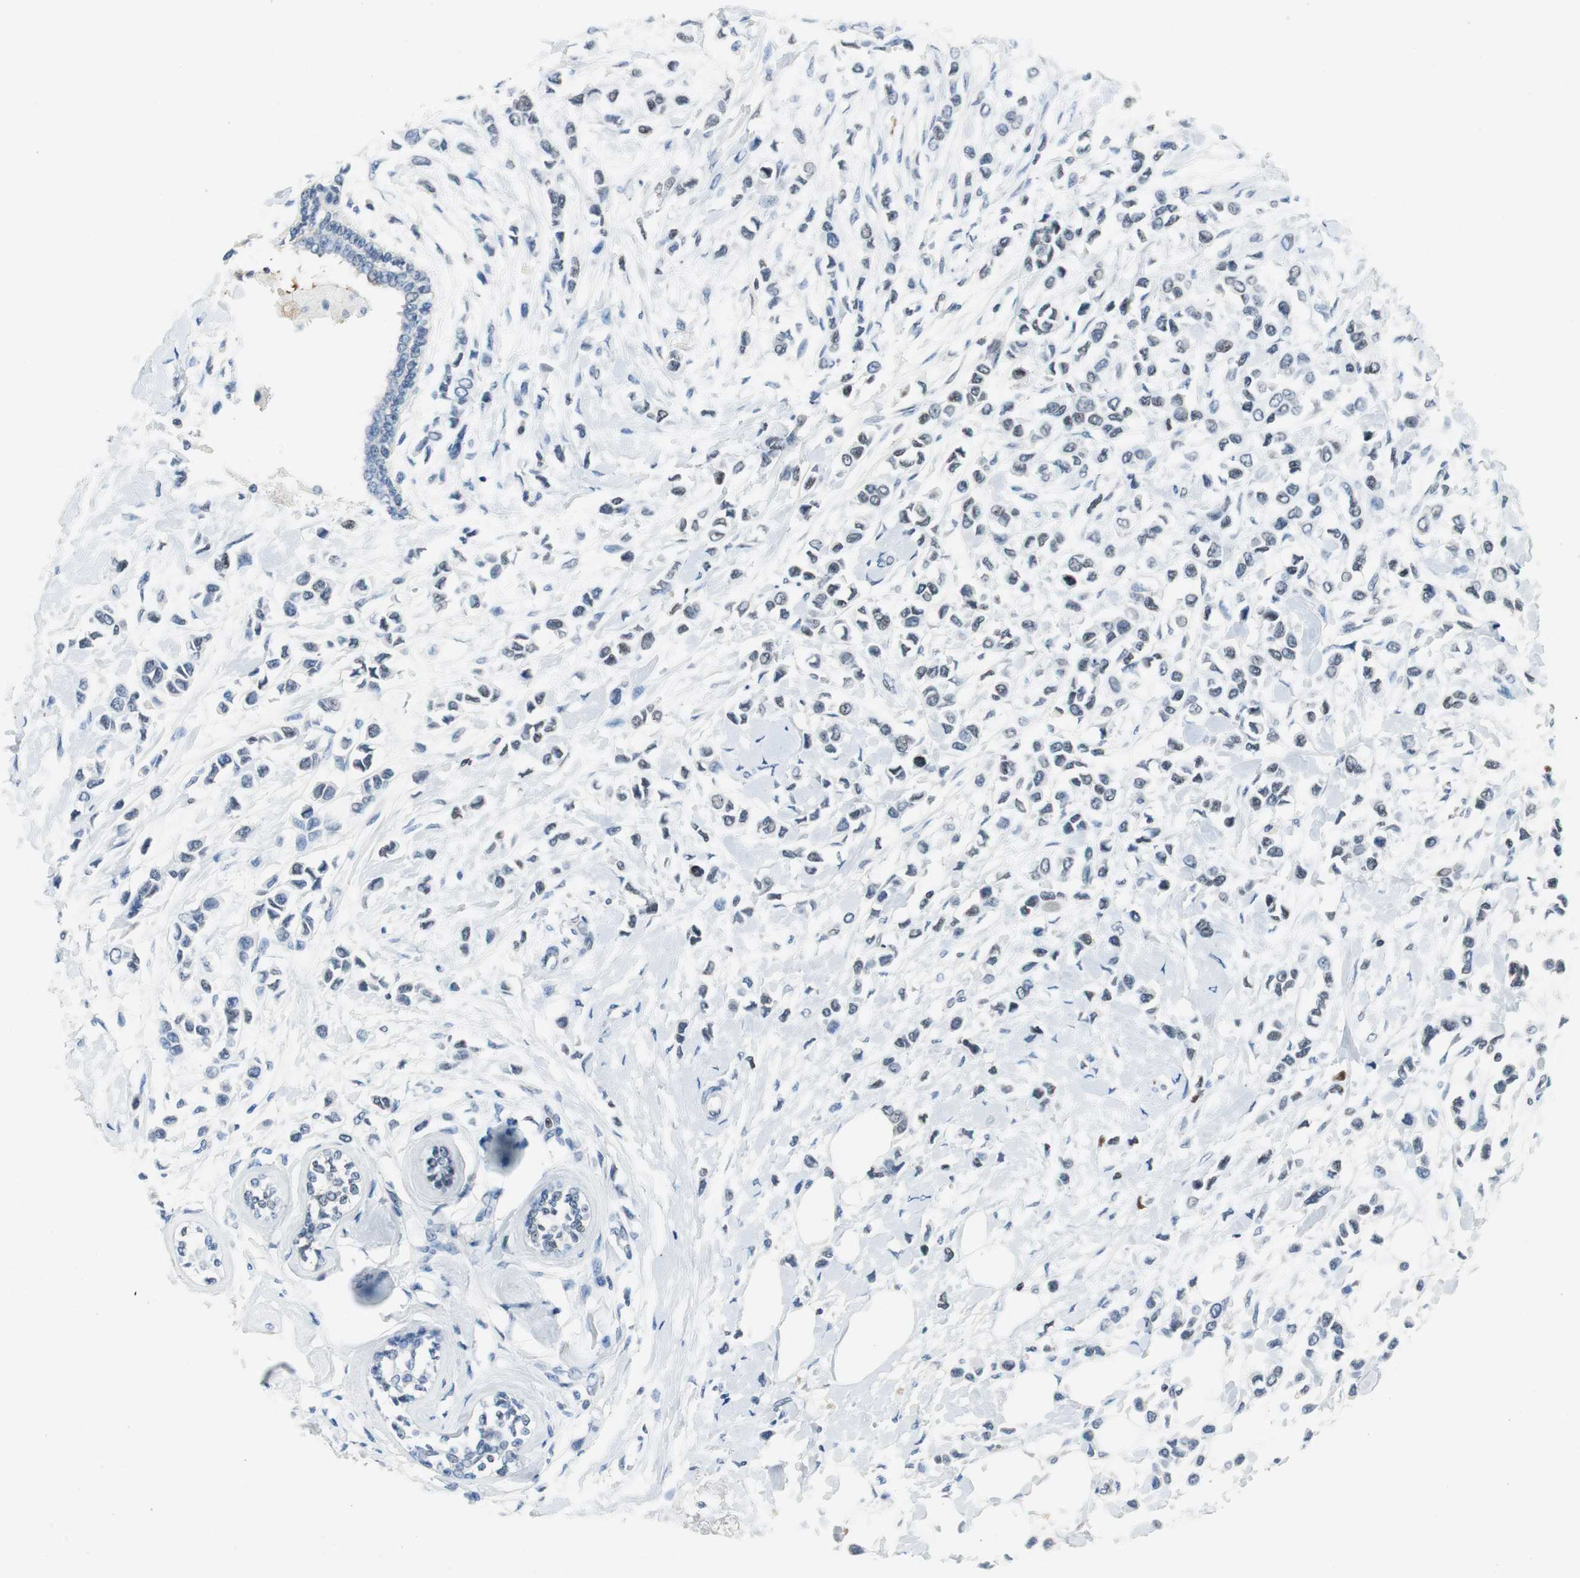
{"staining": {"intensity": "weak", "quantity": "<25%", "location": "nuclear"}, "tissue": "breast cancer", "cell_type": "Tumor cells", "image_type": "cancer", "snomed": [{"axis": "morphology", "description": "Lobular carcinoma"}, {"axis": "topography", "description": "Breast"}], "caption": "Histopathology image shows no significant protein staining in tumor cells of breast cancer (lobular carcinoma).", "gene": "ORM1", "patient": {"sex": "female", "age": 51}}